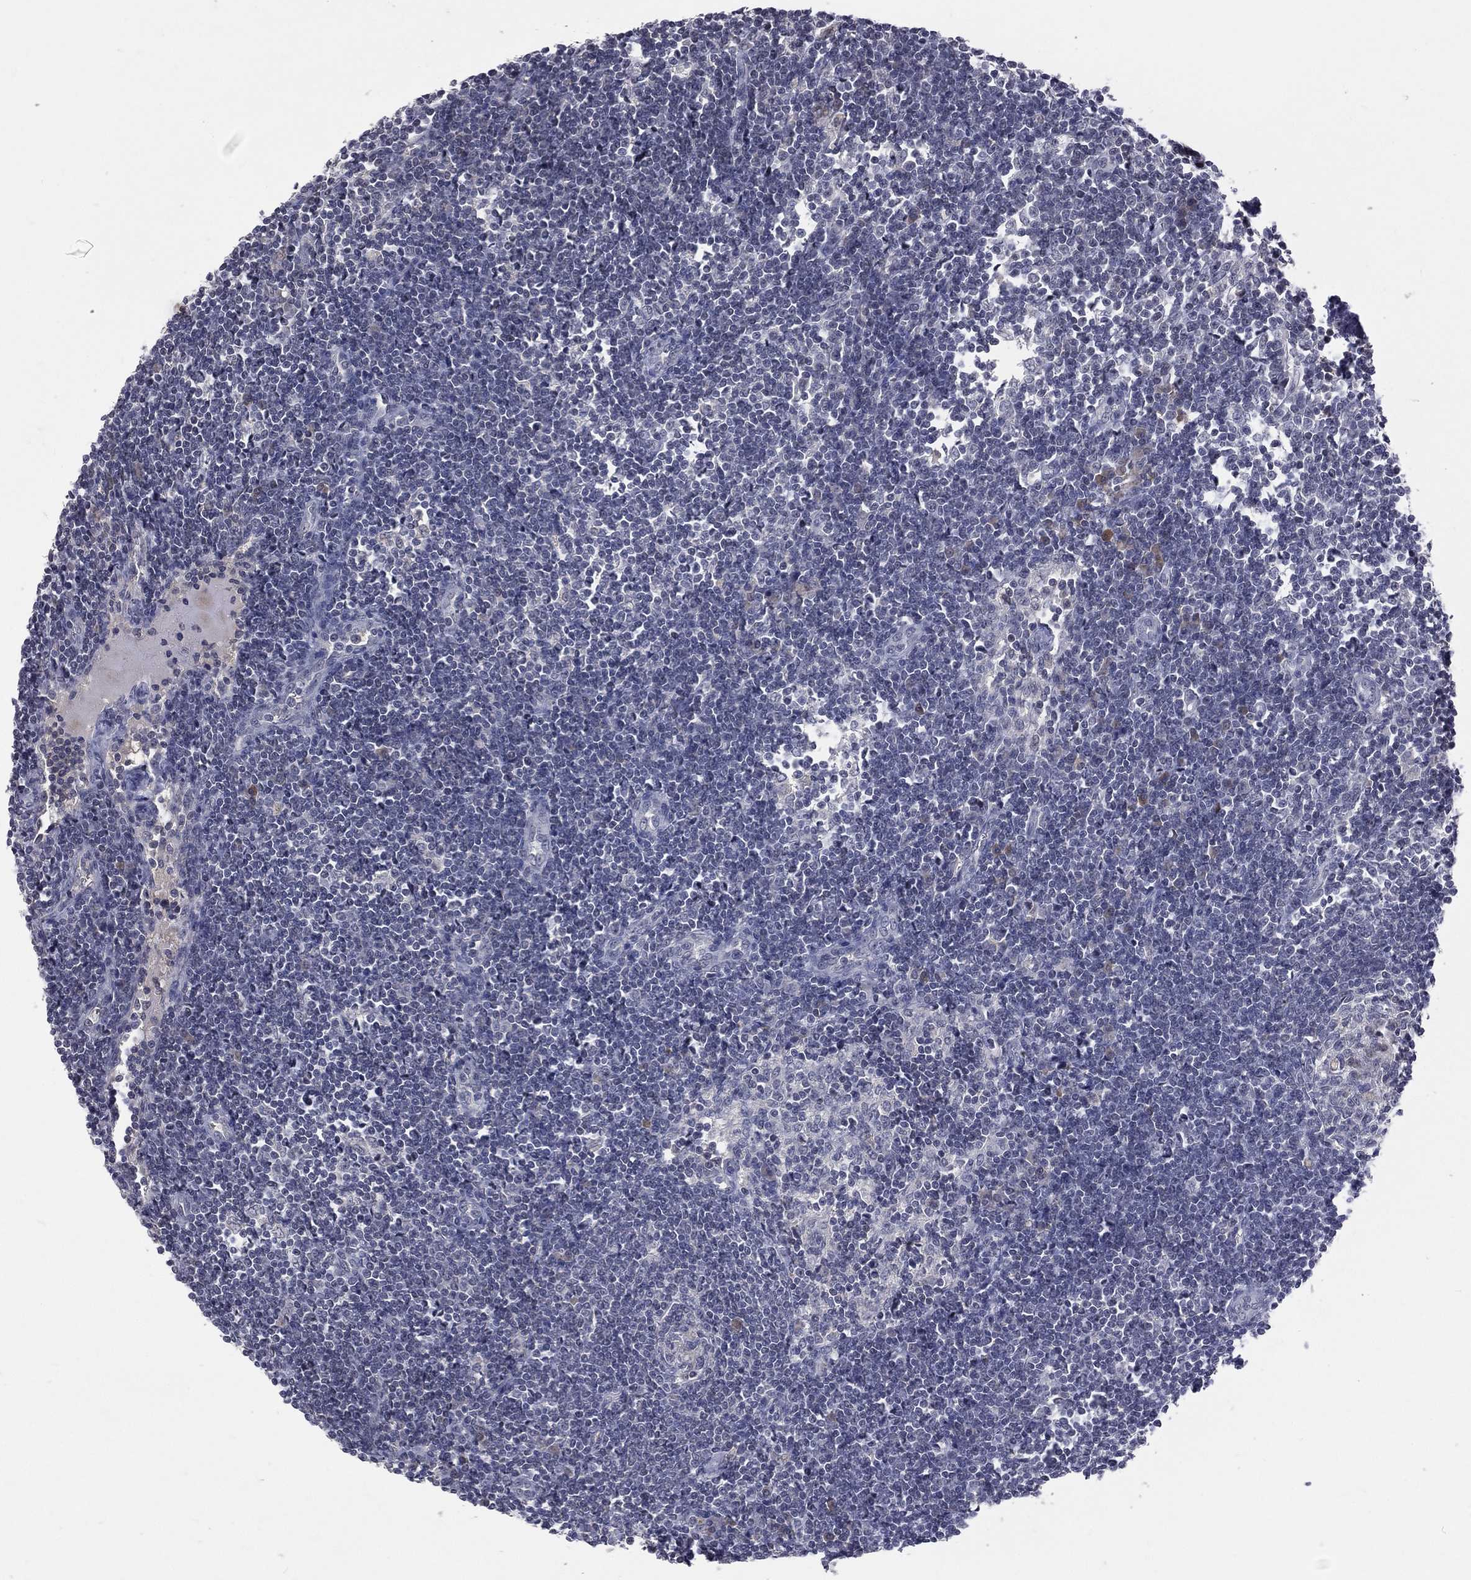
{"staining": {"intensity": "negative", "quantity": "none", "location": "none"}, "tissue": "lymph node", "cell_type": "Germinal center cells", "image_type": "normal", "snomed": [{"axis": "morphology", "description": "Normal tissue, NOS"}, {"axis": "morphology", "description": "Adenocarcinoma, NOS"}, {"axis": "topography", "description": "Lymph node"}, {"axis": "topography", "description": "Pancreas"}], "caption": "Germinal center cells show no significant expression in benign lymph node. (Brightfield microscopy of DAB IHC at high magnification).", "gene": "DSG4", "patient": {"sex": "female", "age": 58}}